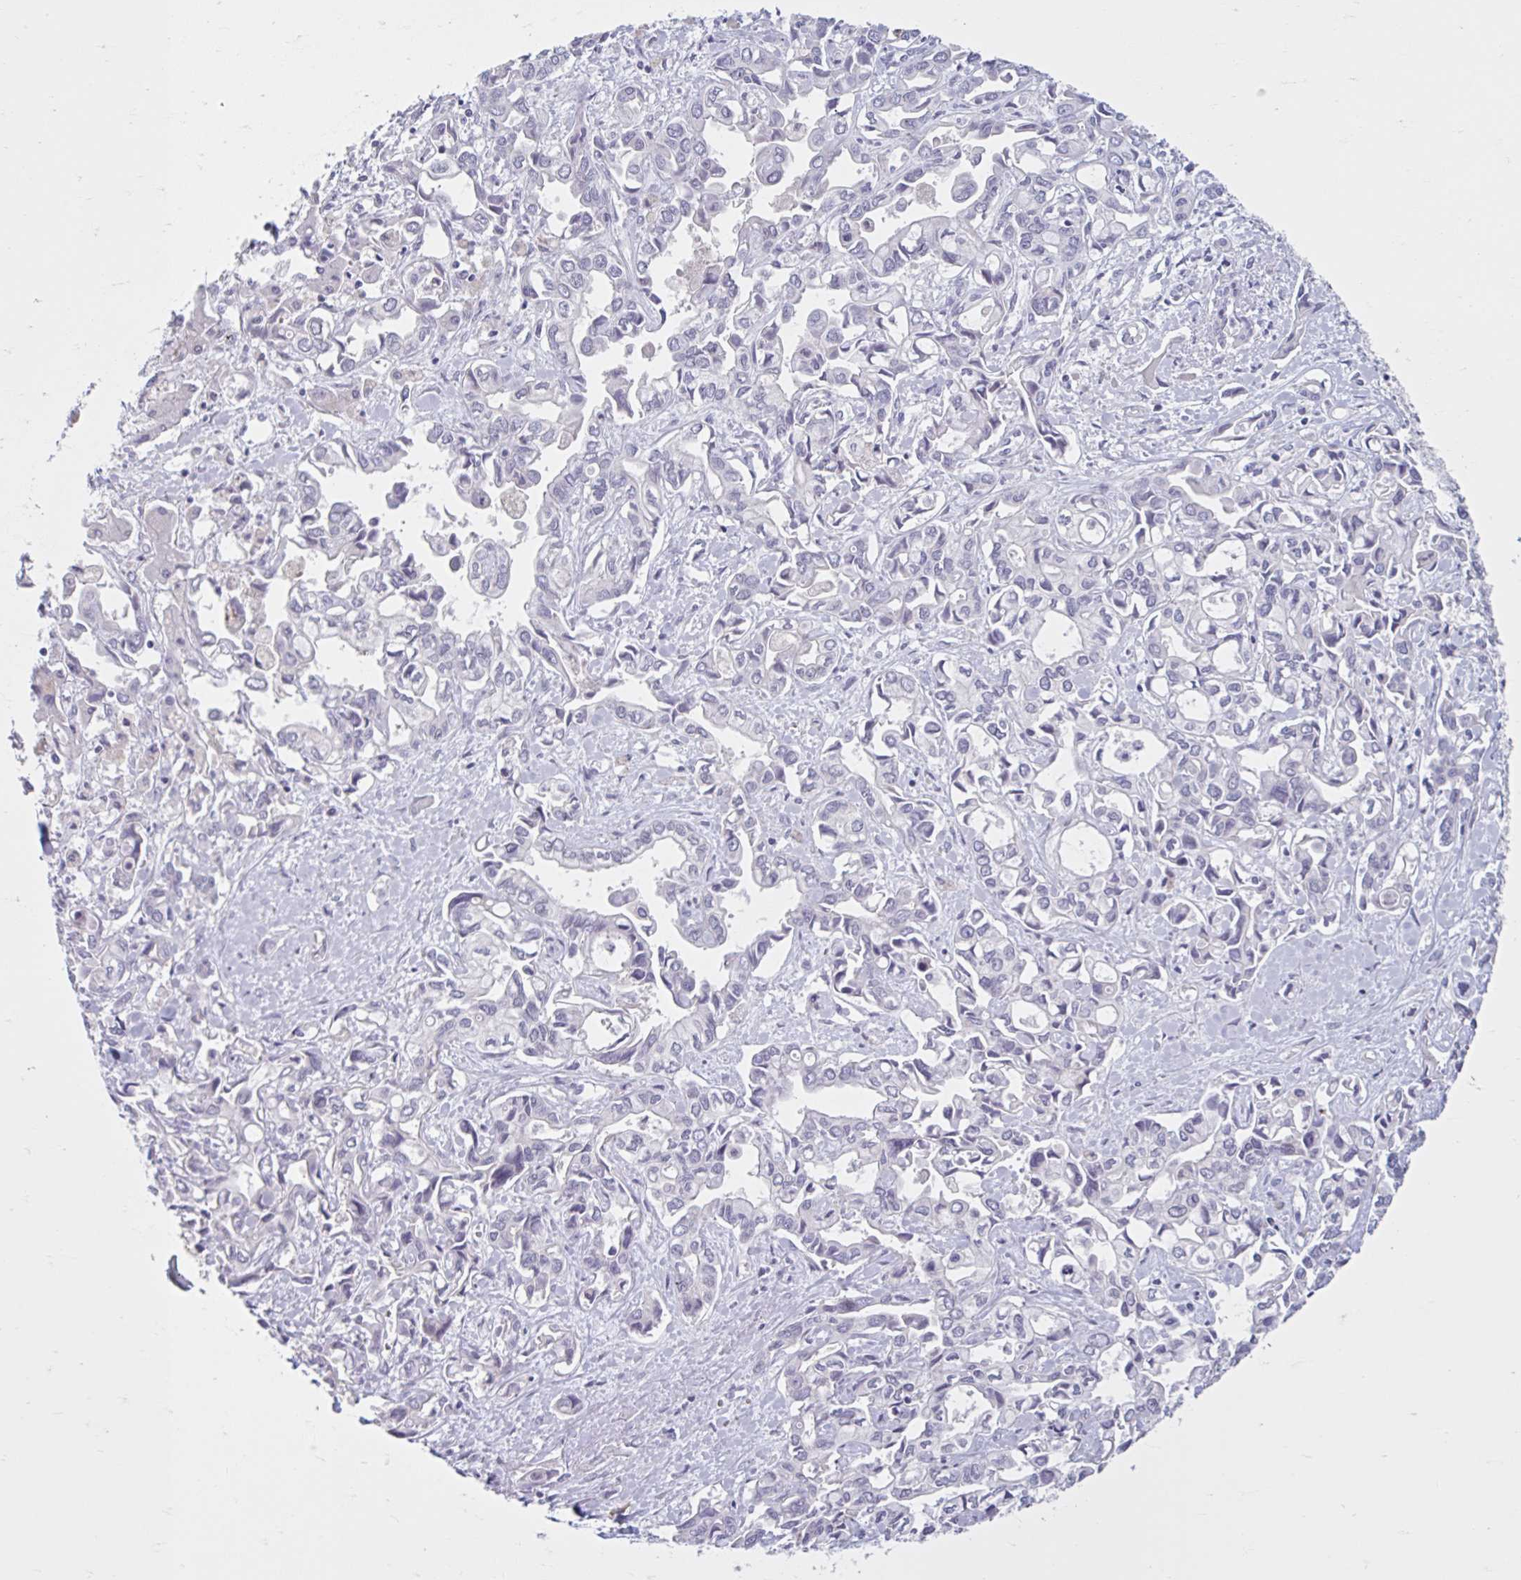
{"staining": {"intensity": "negative", "quantity": "none", "location": "none"}, "tissue": "liver cancer", "cell_type": "Tumor cells", "image_type": "cancer", "snomed": [{"axis": "morphology", "description": "Cholangiocarcinoma"}, {"axis": "topography", "description": "Liver"}], "caption": "IHC image of liver cancer stained for a protein (brown), which exhibits no staining in tumor cells.", "gene": "FAM153A", "patient": {"sex": "female", "age": 64}}